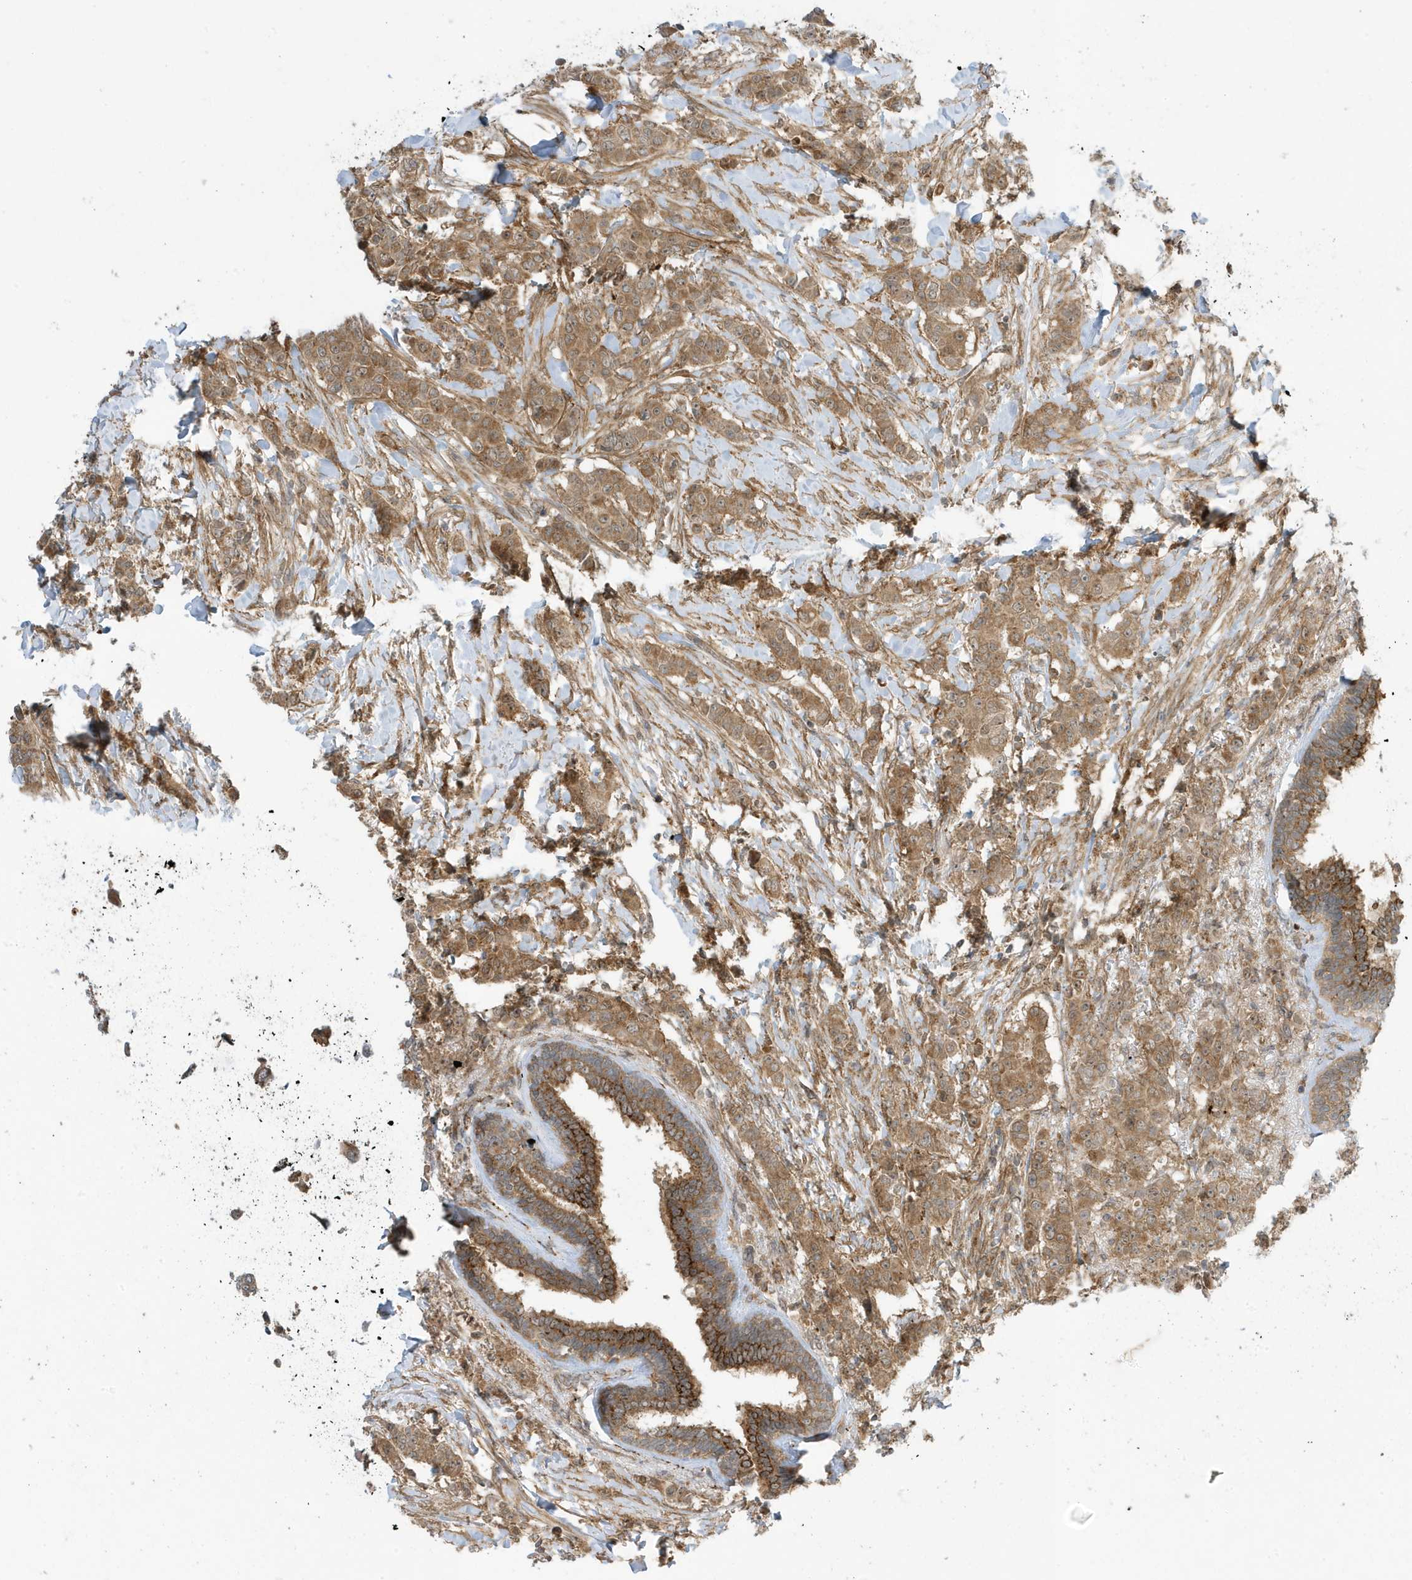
{"staining": {"intensity": "moderate", "quantity": ">75%", "location": "cytoplasmic/membranous"}, "tissue": "breast cancer", "cell_type": "Tumor cells", "image_type": "cancer", "snomed": [{"axis": "morphology", "description": "Duct carcinoma"}, {"axis": "topography", "description": "Breast"}], "caption": "An immunohistochemistry image of neoplastic tissue is shown. Protein staining in brown highlights moderate cytoplasmic/membranous positivity in breast cancer within tumor cells.", "gene": "DHX36", "patient": {"sex": "female", "age": 40}}